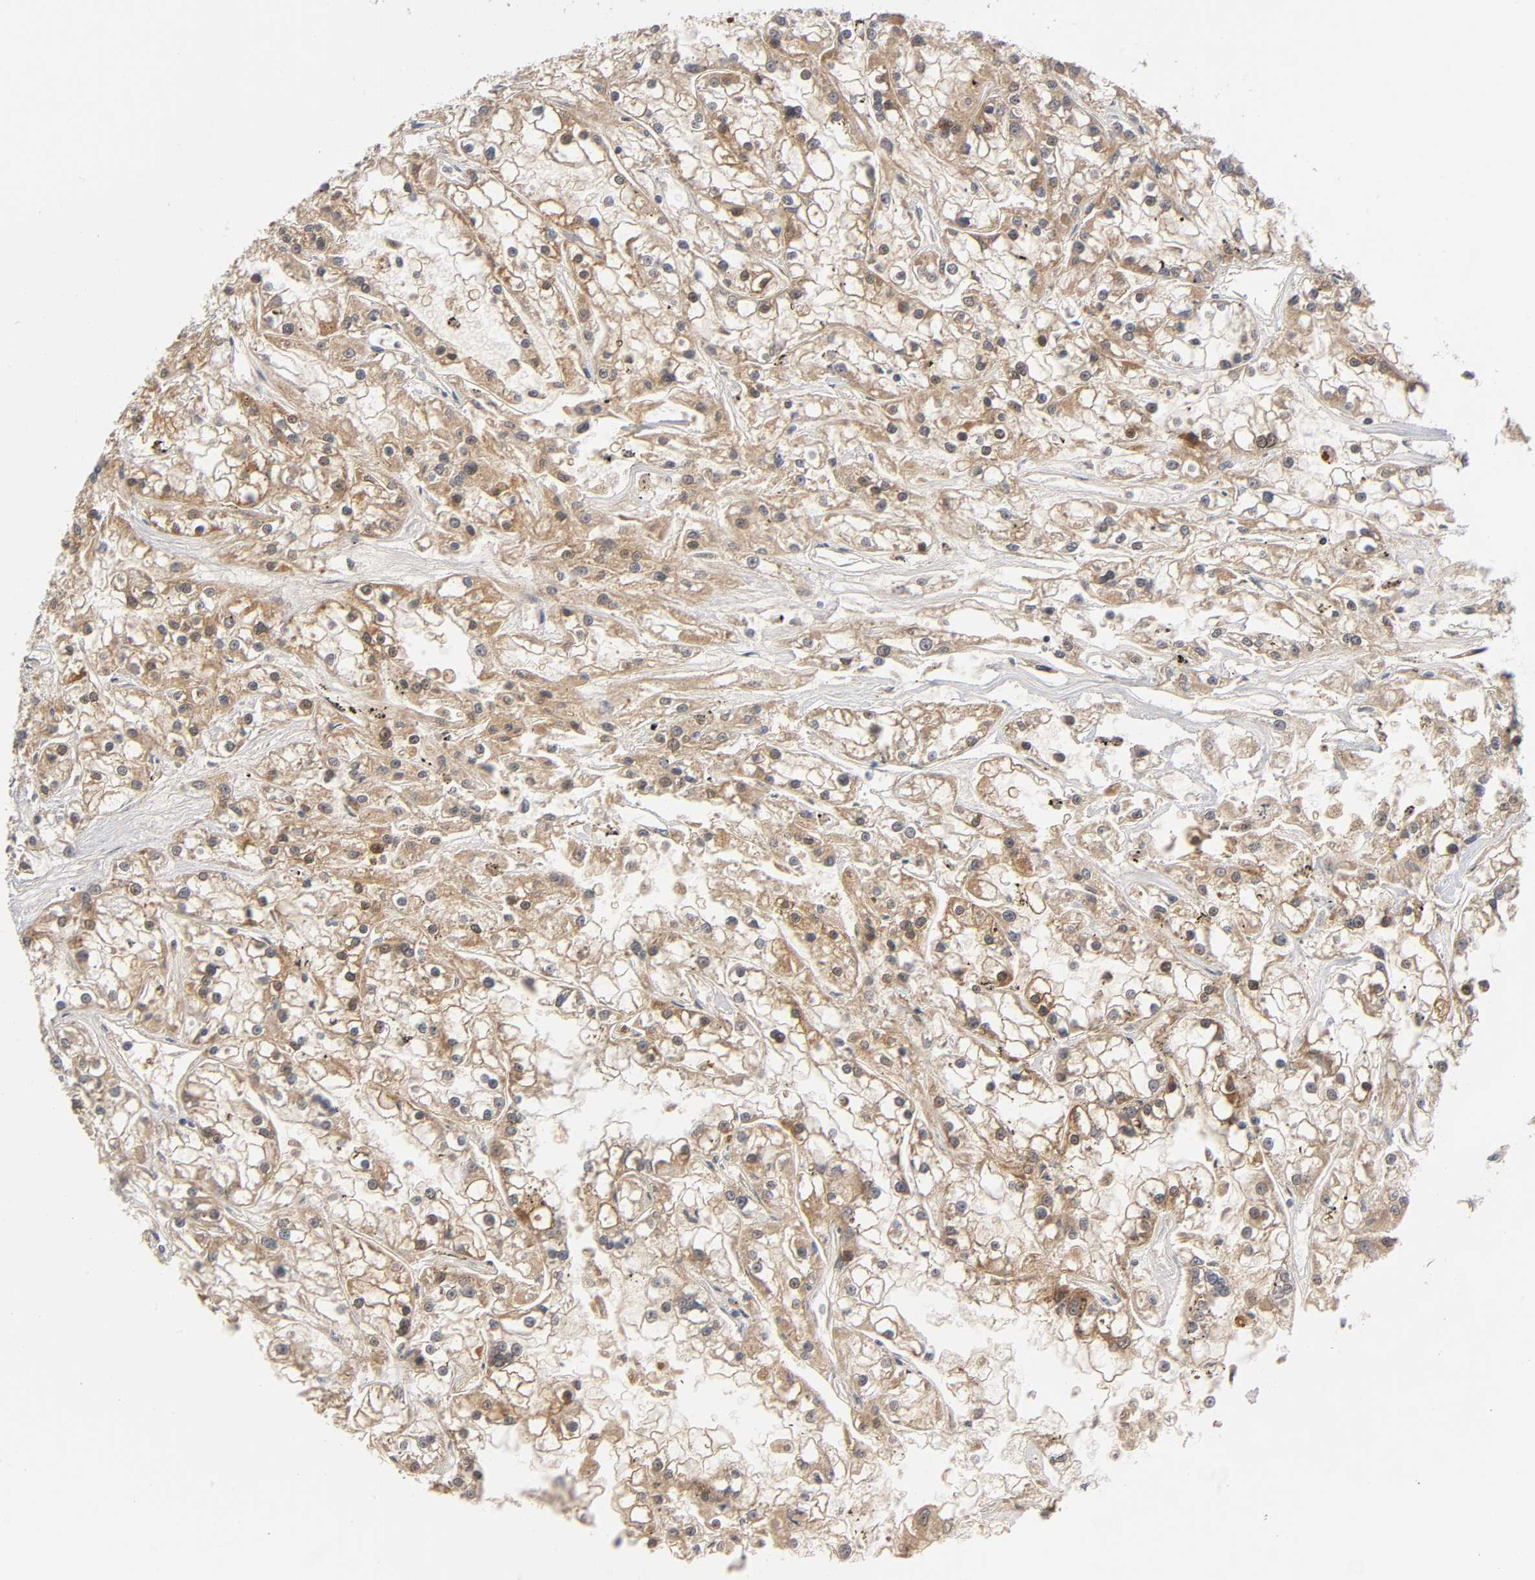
{"staining": {"intensity": "moderate", "quantity": ">75%", "location": "cytoplasmic/membranous"}, "tissue": "renal cancer", "cell_type": "Tumor cells", "image_type": "cancer", "snomed": [{"axis": "morphology", "description": "Adenocarcinoma, NOS"}, {"axis": "topography", "description": "Kidney"}], "caption": "Immunohistochemical staining of human renal cancer reveals medium levels of moderate cytoplasmic/membranous protein expression in about >75% of tumor cells.", "gene": "MAPK8", "patient": {"sex": "female", "age": 52}}